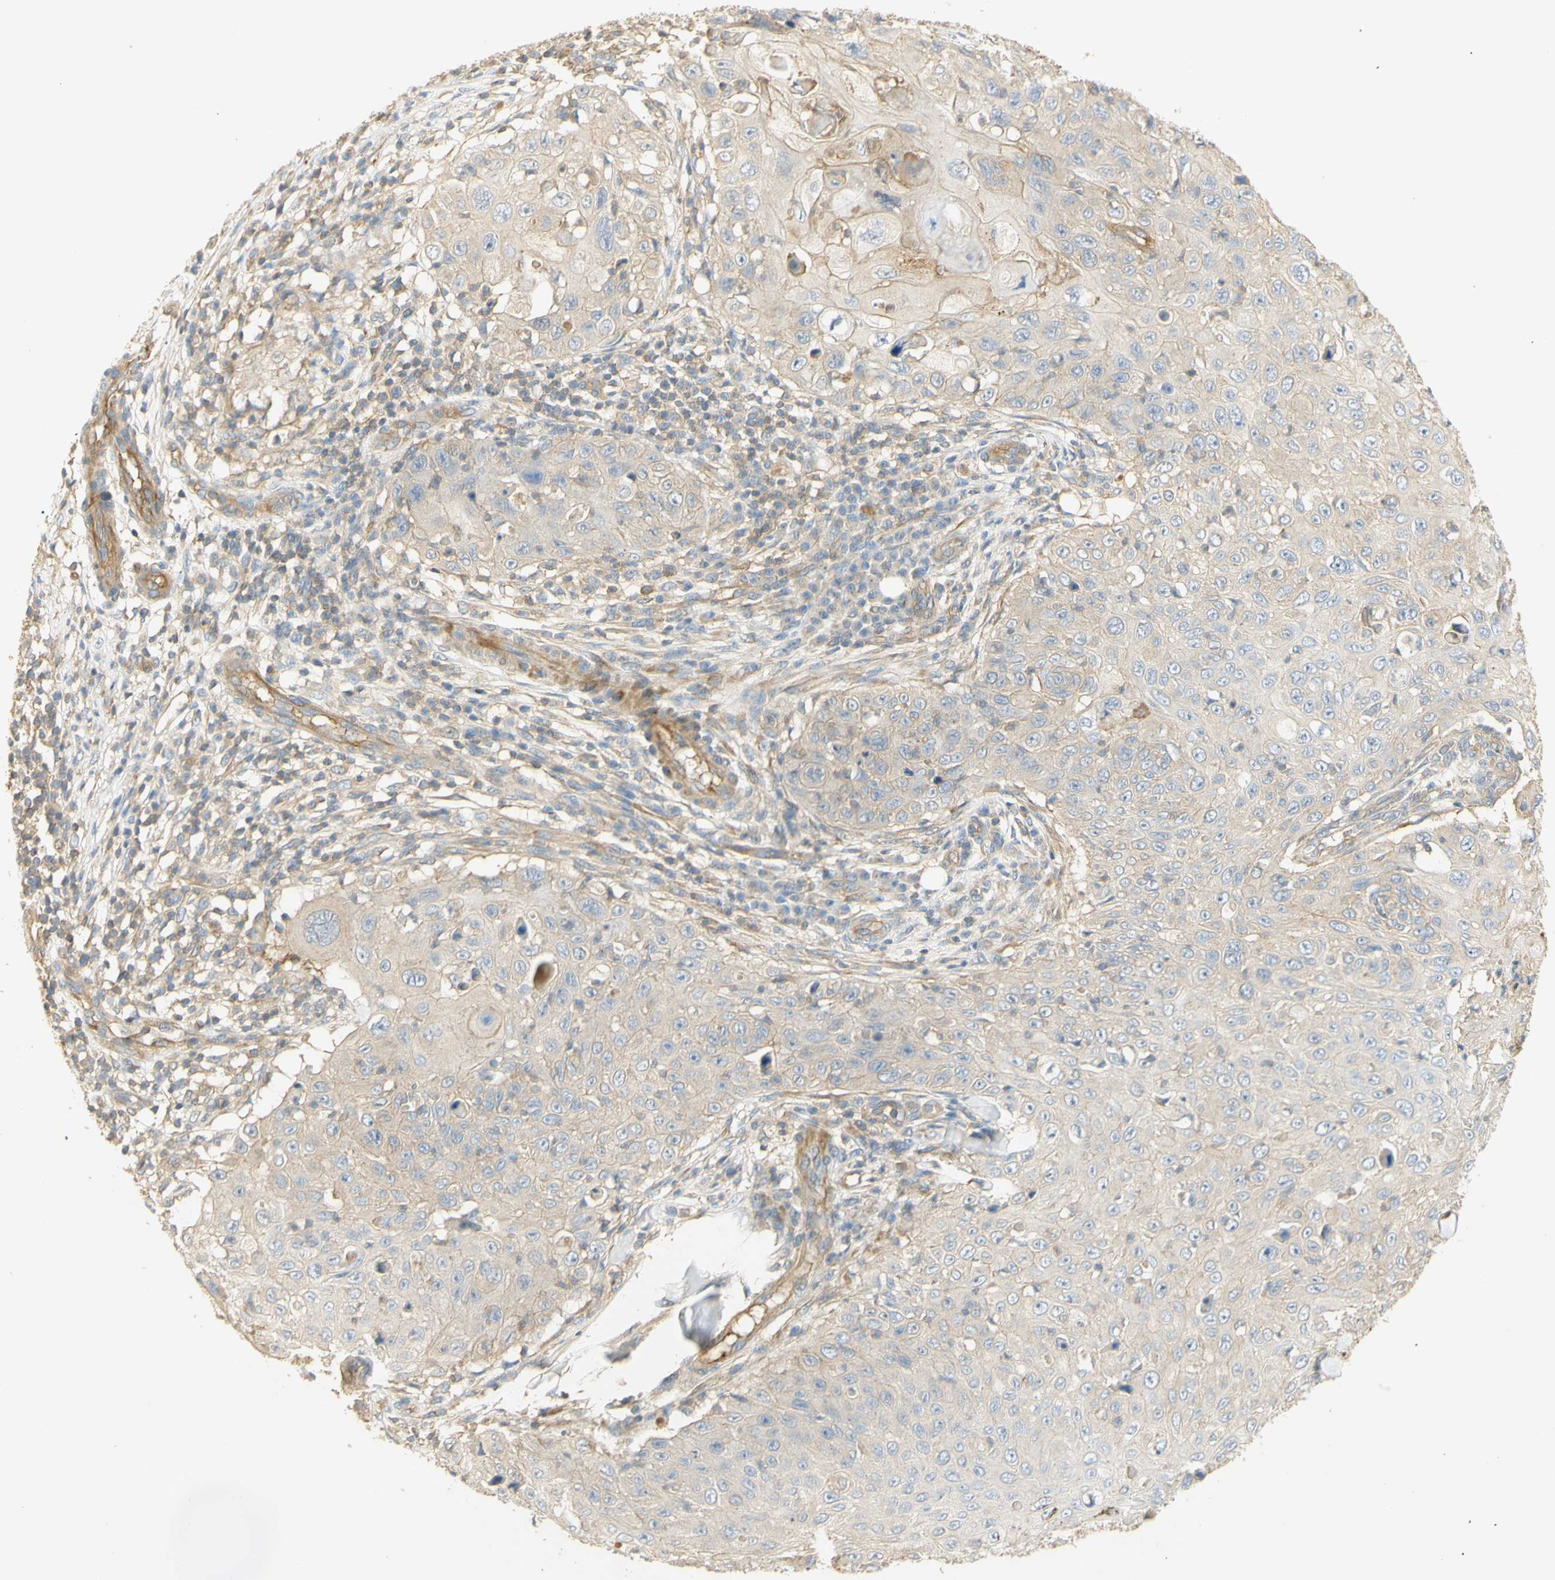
{"staining": {"intensity": "negative", "quantity": "none", "location": "none"}, "tissue": "skin cancer", "cell_type": "Tumor cells", "image_type": "cancer", "snomed": [{"axis": "morphology", "description": "Squamous cell carcinoma, NOS"}, {"axis": "topography", "description": "Skin"}], "caption": "DAB (3,3'-diaminobenzidine) immunohistochemical staining of human squamous cell carcinoma (skin) shows no significant staining in tumor cells.", "gene": "KCNE4", "patient": {"sex": "male", "age": 86}}